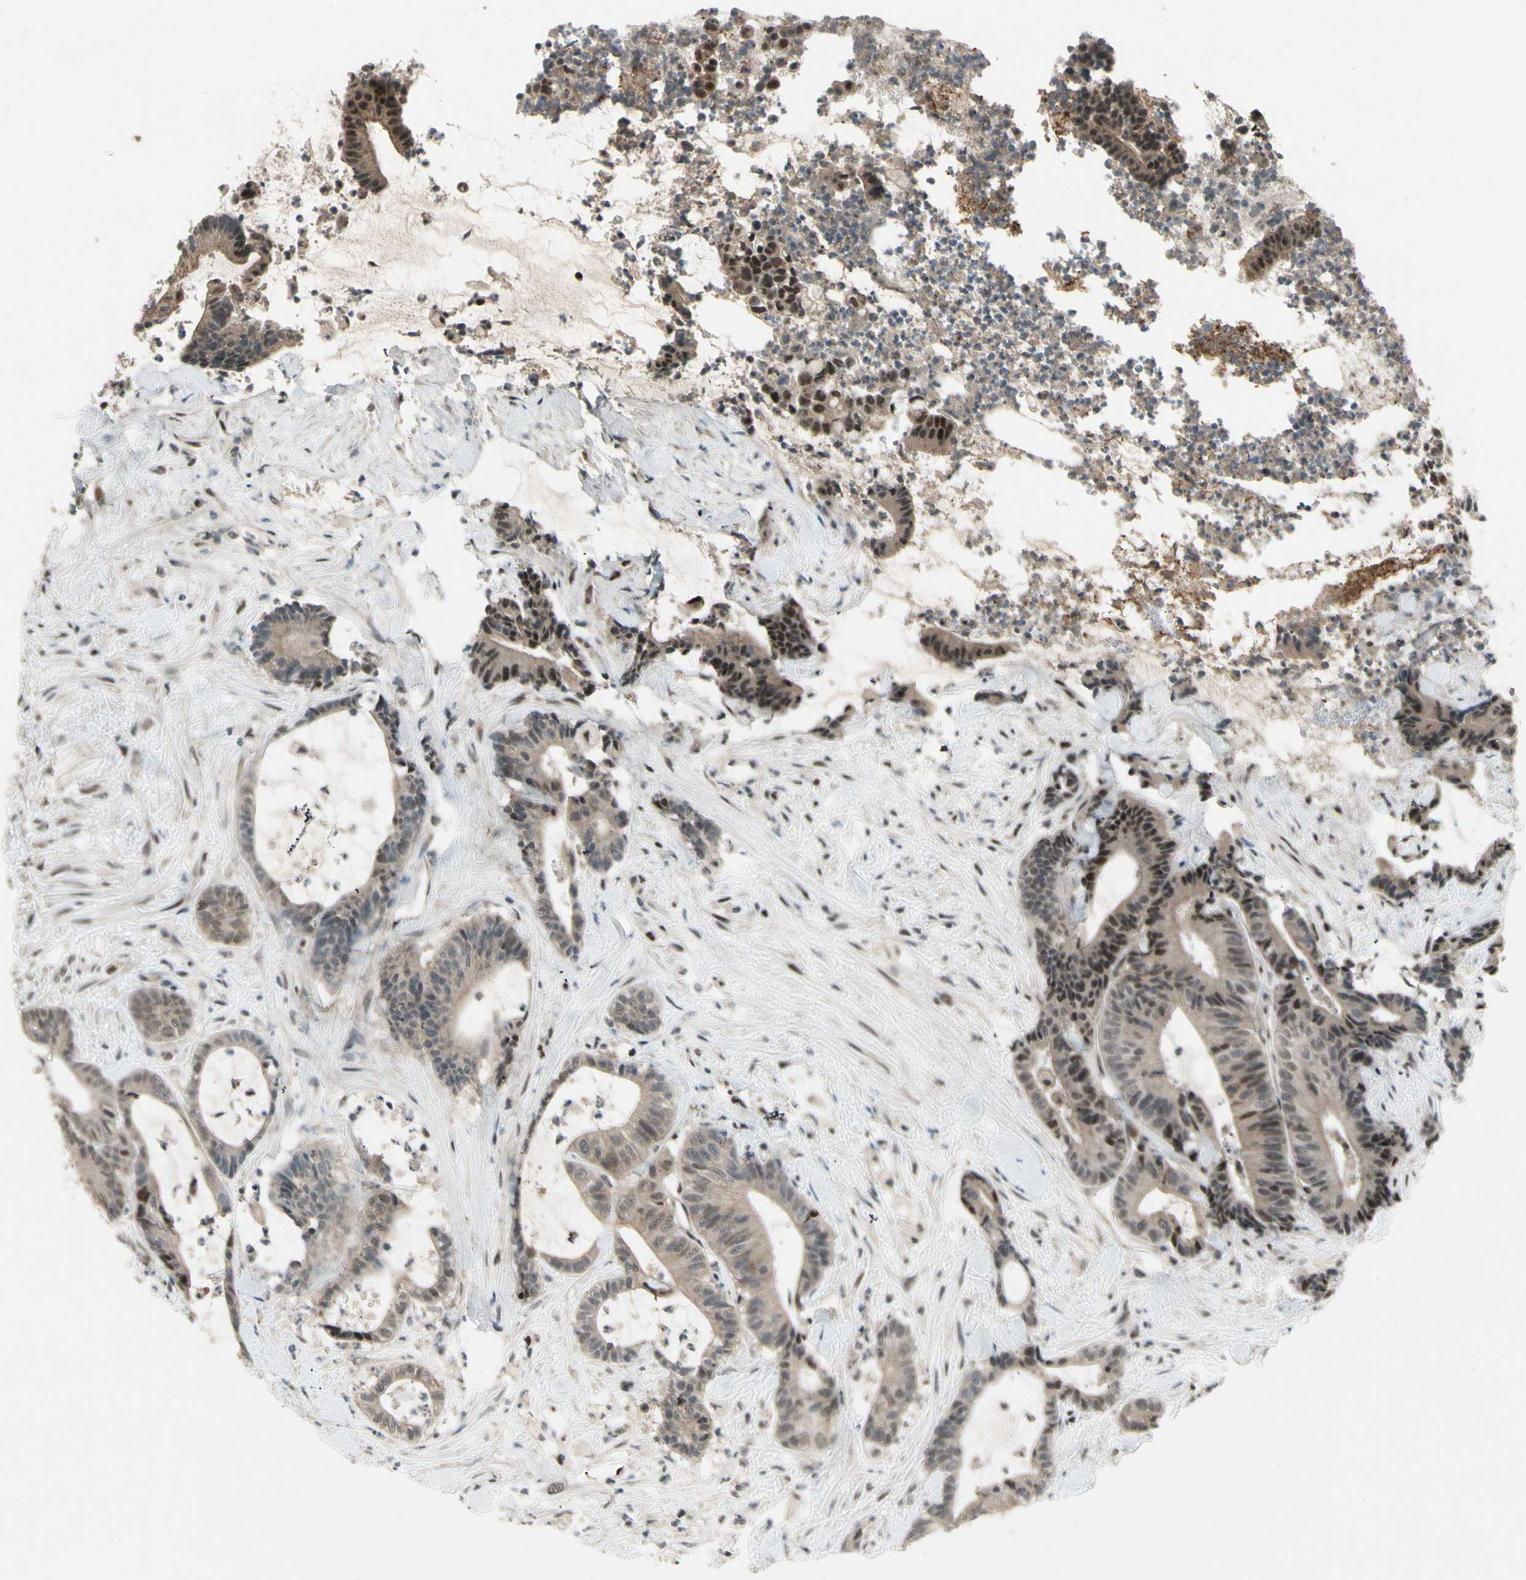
{"staining": {"intensity": "strong", "quantity": "25%-75%", "location": "nuclear"}, "tissue": "colorectal cancer", "cell_type": "Tumor cells", "image_type": "cancer", "snomed": [{"axis": "morphology", "description": "Adenocarcinoma, NOS"}, {"axis": "topography", "description": "Colon"}], "caption": "The image reveals staining of colorectal cancer (adenocarcinoma), revealing strong nuclear protein expression (brown color) within tumor cells.", "gene": "CDK11A", "patient": {"sex": "female", "age": 84}}